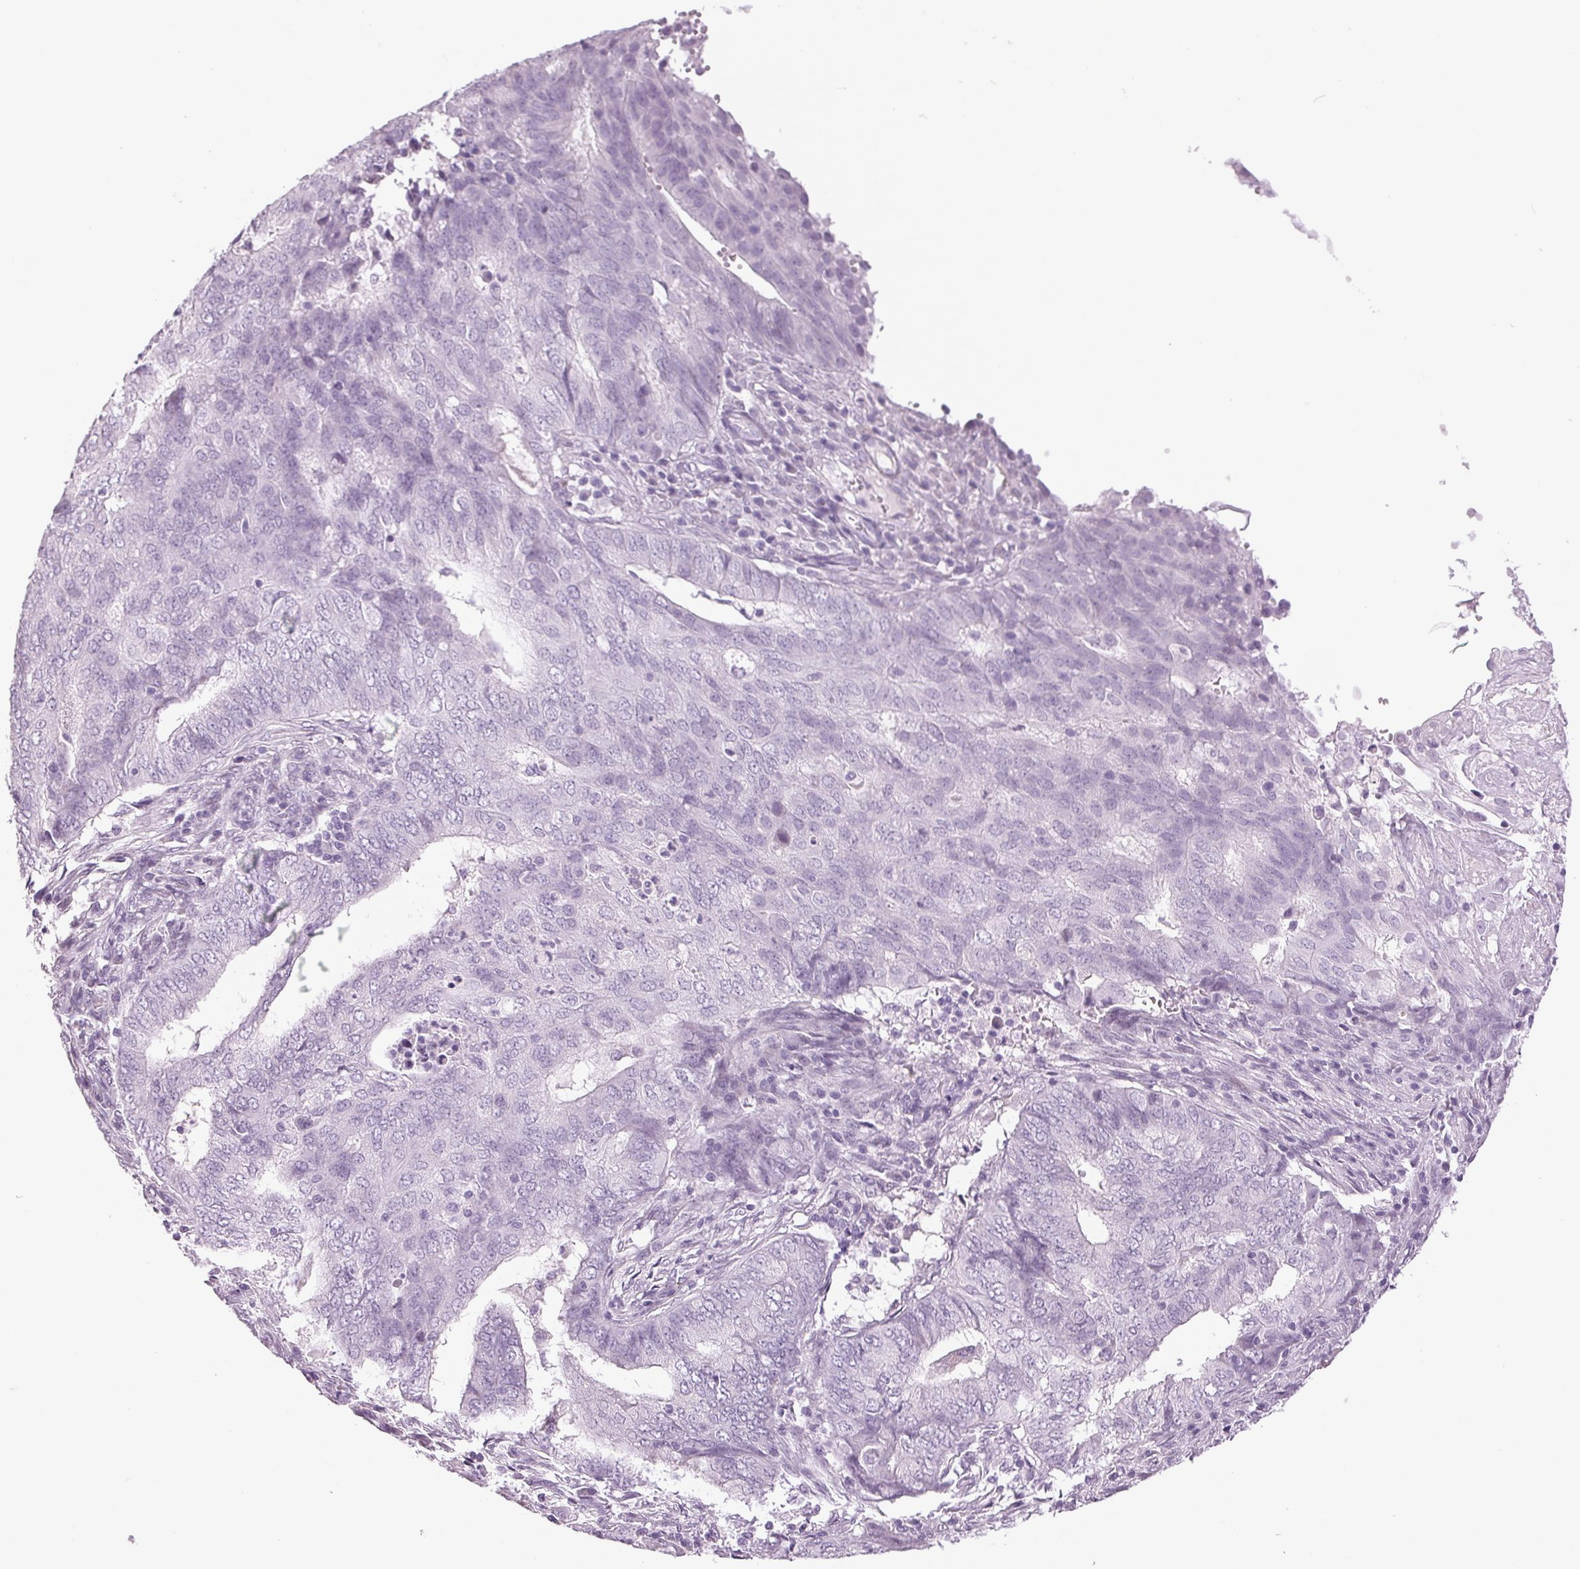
{"staining": {"intensity": "negative", "quantity": "none", "location": "none"}, "tissue": "endometrial cancer", "cell_type": "Tumor cells", "image_type": "cancer", "snomed": [{"axis": "morphology", "description": "Adenocarcinoma, NOS"}, {"axis": "topography", "description": "Endometrium"}], "caption": "Tumor cells show no significant staining in adenocarcinoma (endometrial).", "gene": "DNAJC6", "patient": {"sex": "female", "age": 62}}